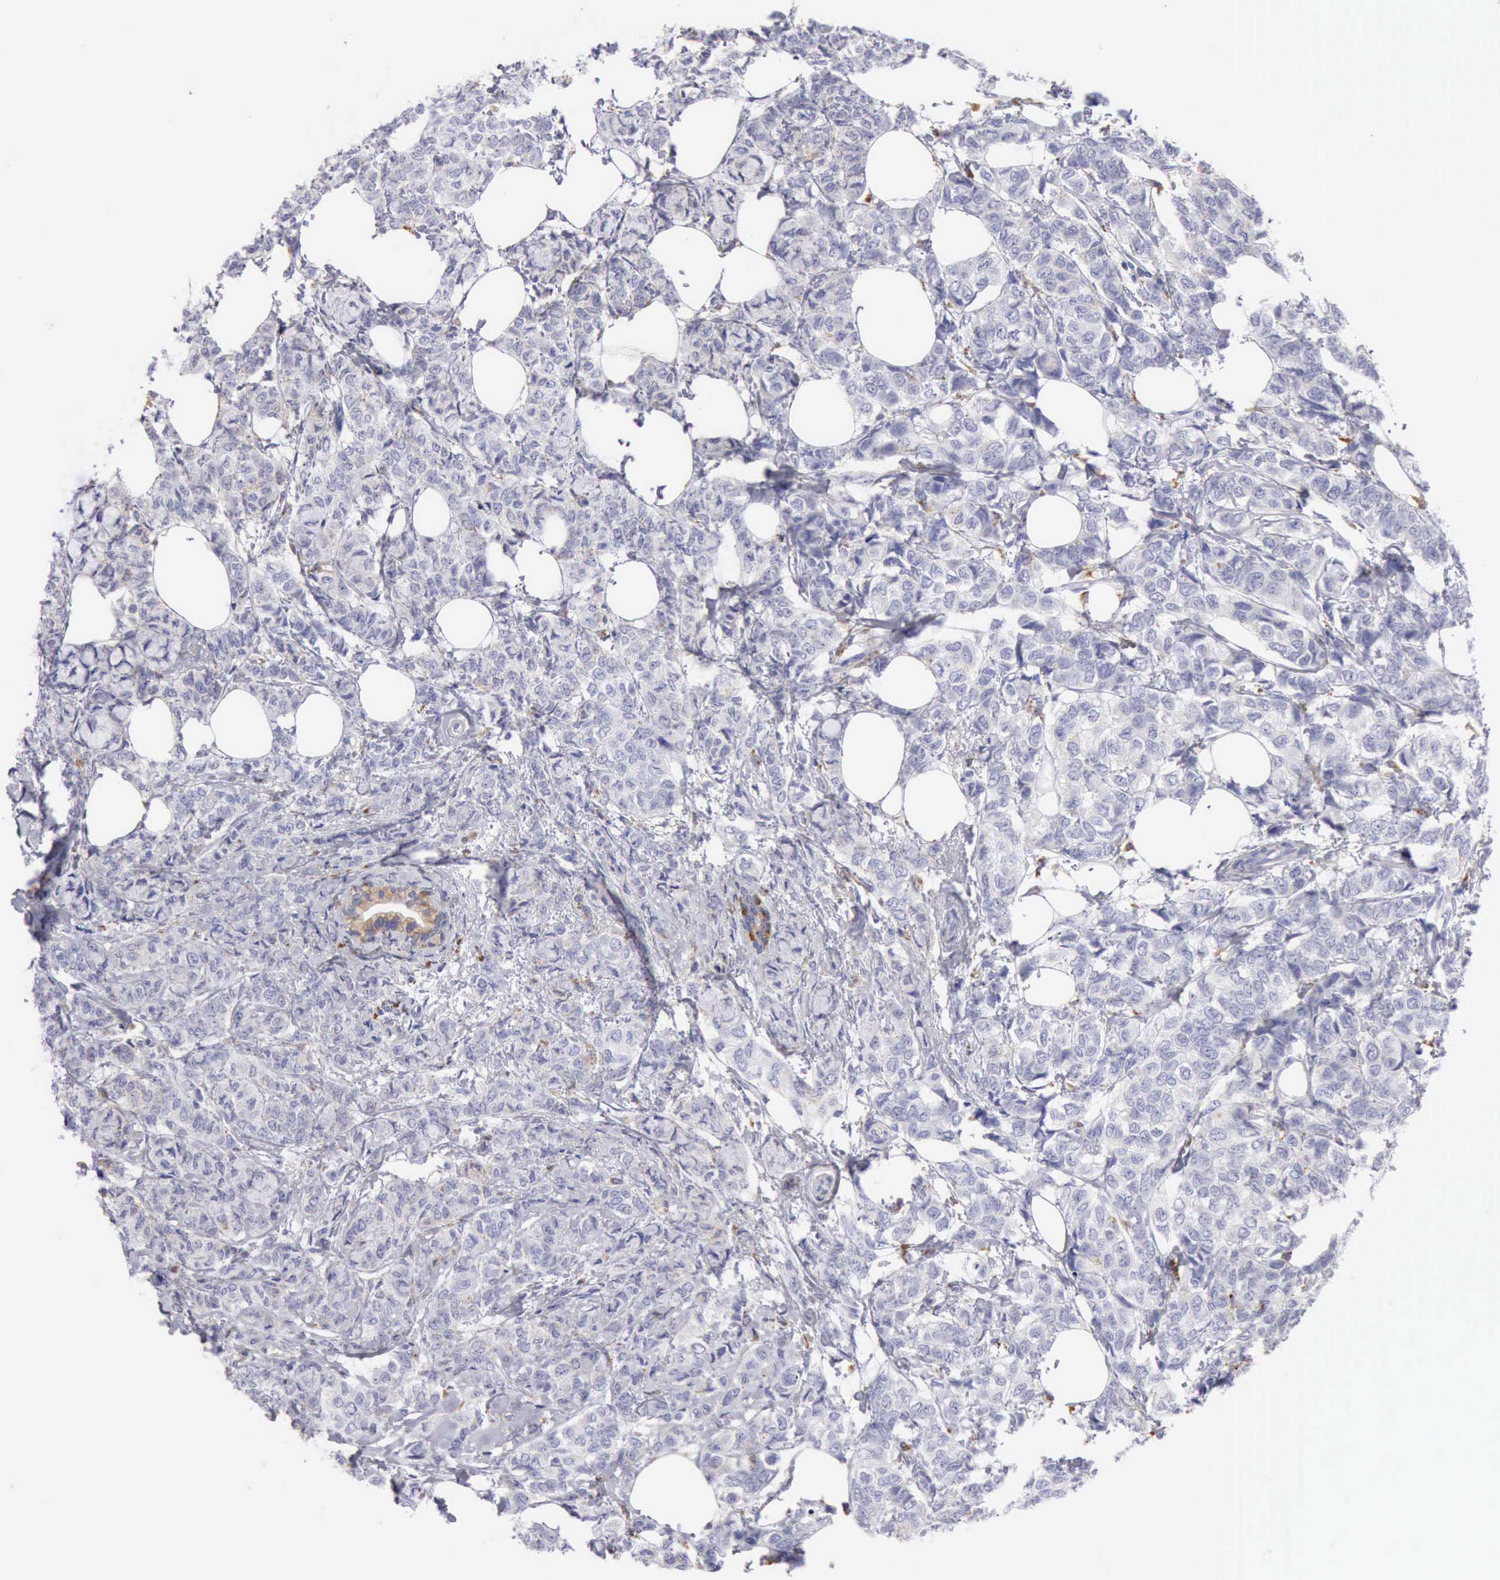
{"staining": {"intensity": "negative", "quantity": "none", "location": "none"}, "tissue": "breast cancer", "cell_type": "Tumor cells", "image_type": "cancer", "snomed": [{"axis": "morphology", "description": "Lobular carcinoma"}, {"axis": "topography", "description": "Breast"}], "caption": "This is a histopathology image of immunohistochemistry (IHC) staining of breast cancer (lobular carcinoma), which shows no positivity in tumor cells. (Stains: DAB (3,3'-diaminobenzidine) IHC with hematoxylin counter stain, Microscopy: brightfield microscopy at high magnification).", "gene": "CTSS", "patient": {"sex": "female", "age": 60}}